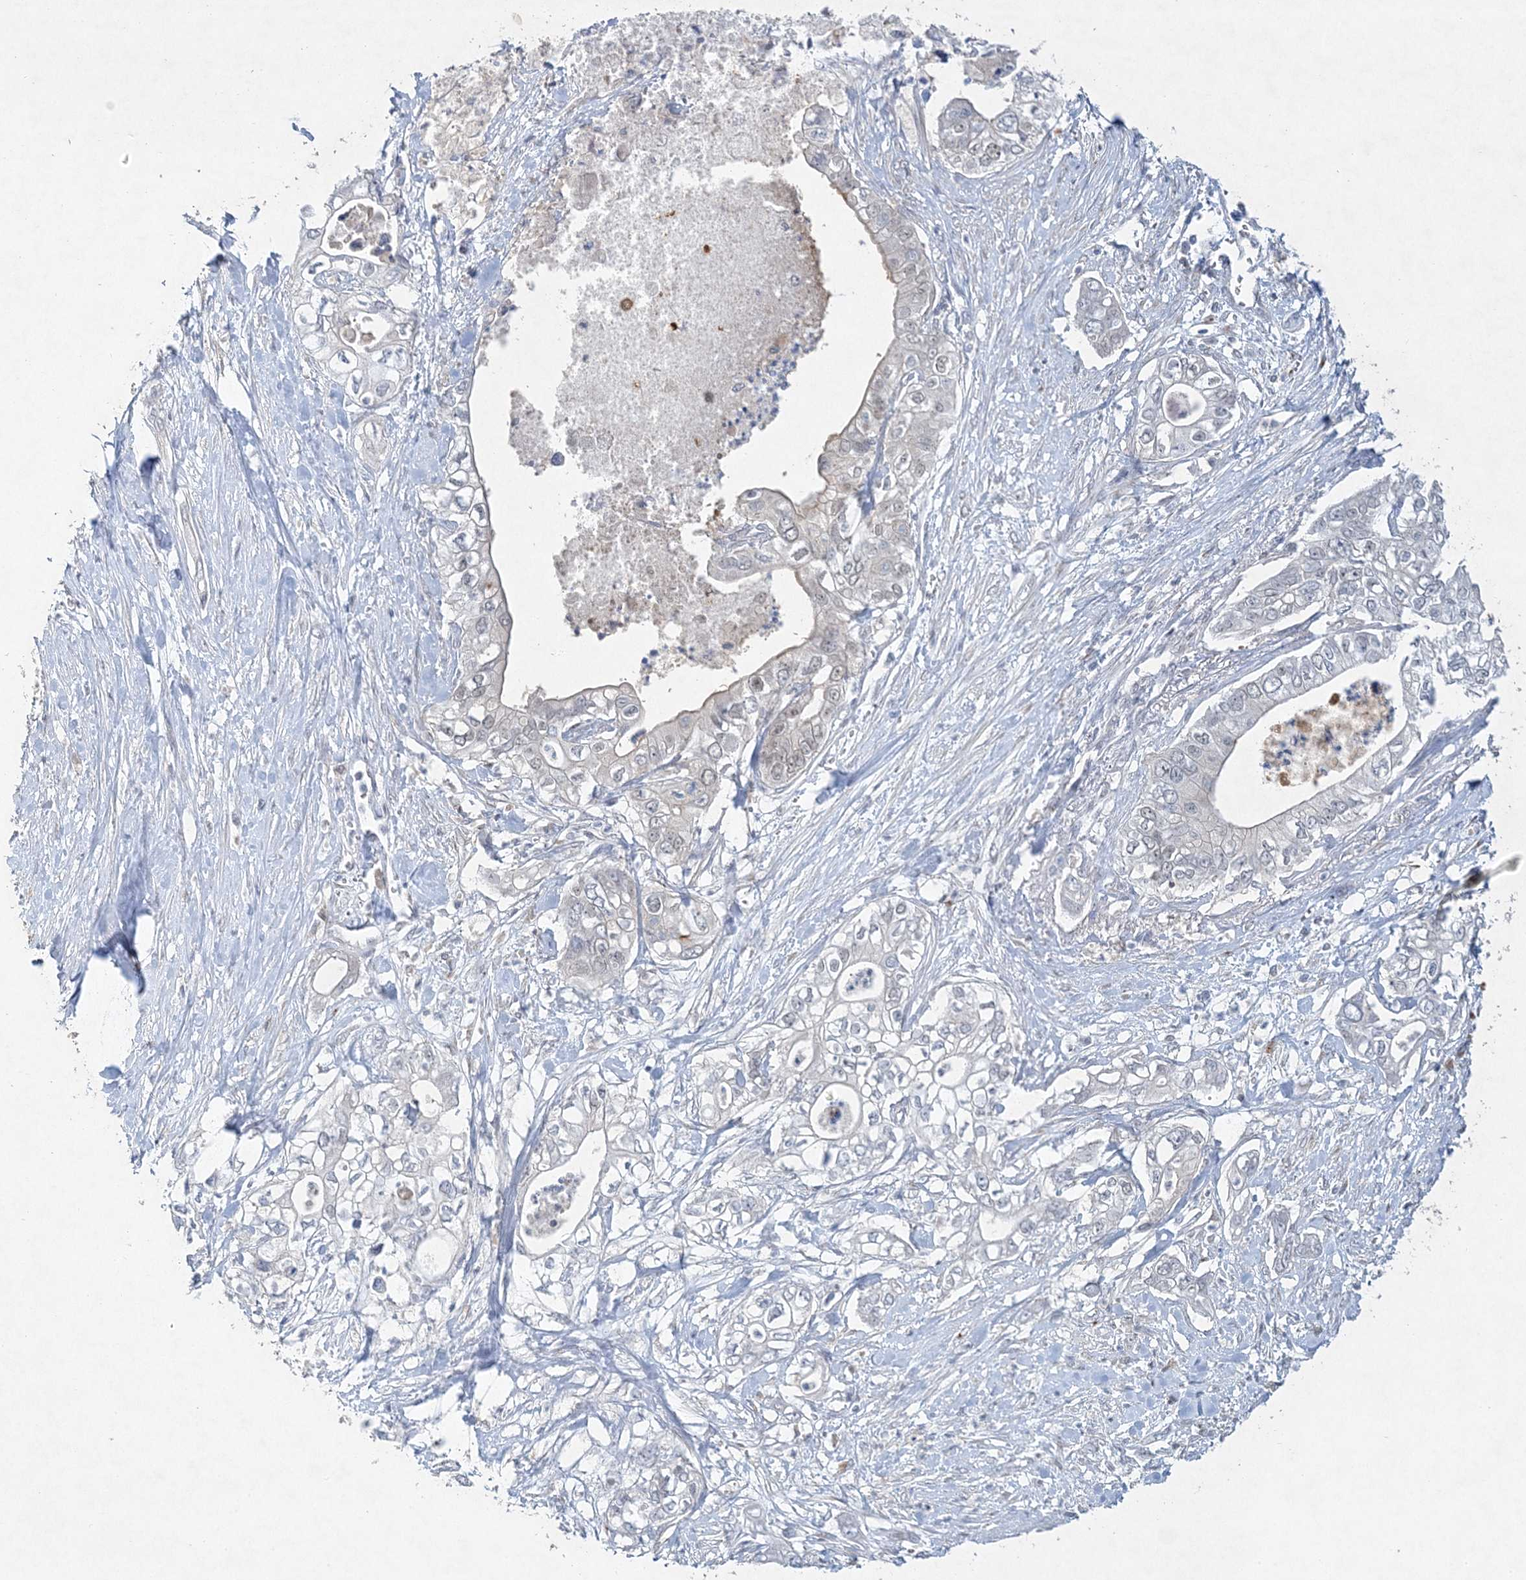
{"staining": {"intensity": "moderate", "quantity": "<25%", "location": "cytoplasmic/membranous"}, "tissue": "pancreatic cancer", "cell_type": "Tumor cells", "image_type": "cancer", "snomed": [{"axis": "morphology", "description": "Adenocarcinoma, NOS"}, {"axis": "topography", "description": "Pancreas"}], "caption": "Immunohistochemistry (IHC) (DAB) staining of pancreatic cancer shows moderate cytoplasmic/membranous protein staining in approximately <25% of tumor cells.", "gene": "MAT2B", "patient": {"sex": "female", "age": 78}}